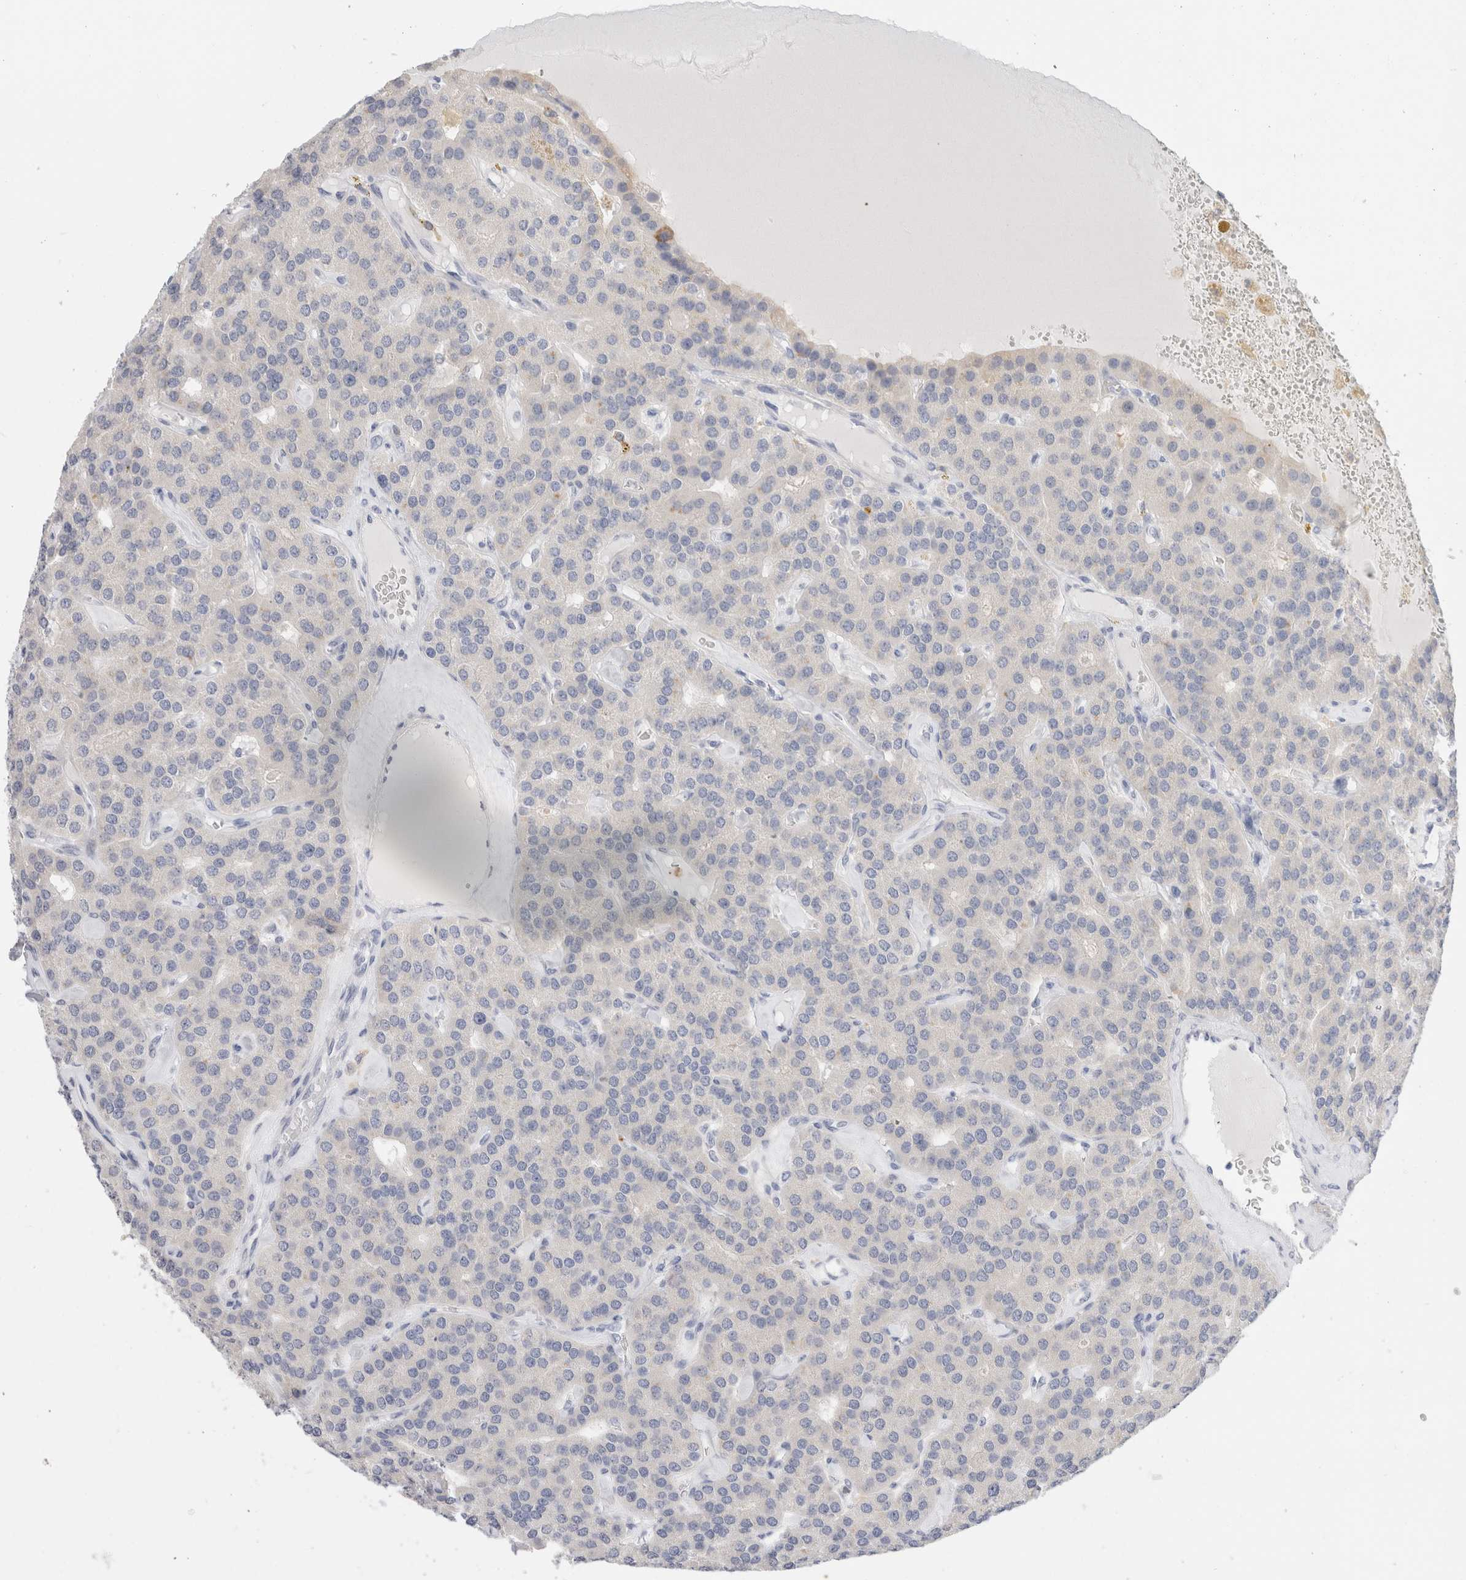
{"staining": {"intensity": "negative", "quantity": "none", "location": "none"}, "tissue": "parathyroid gland", "cell_type": "Glandular cells", "image_type": "normal", "snomed": [{"axis": "morphology", "description": "Normal tissue, NOS"}, {"axis": "morphology", "description": "Adenoma, NOS"}, {"axis": "topography", "description": "Parathyroid gland"}], "caption": "Micrograph shows no protein expression in glandular cells of benign parathyroid gland.", "gene": "ADAM30", "patient": {"sex": "female", "age": 86}}